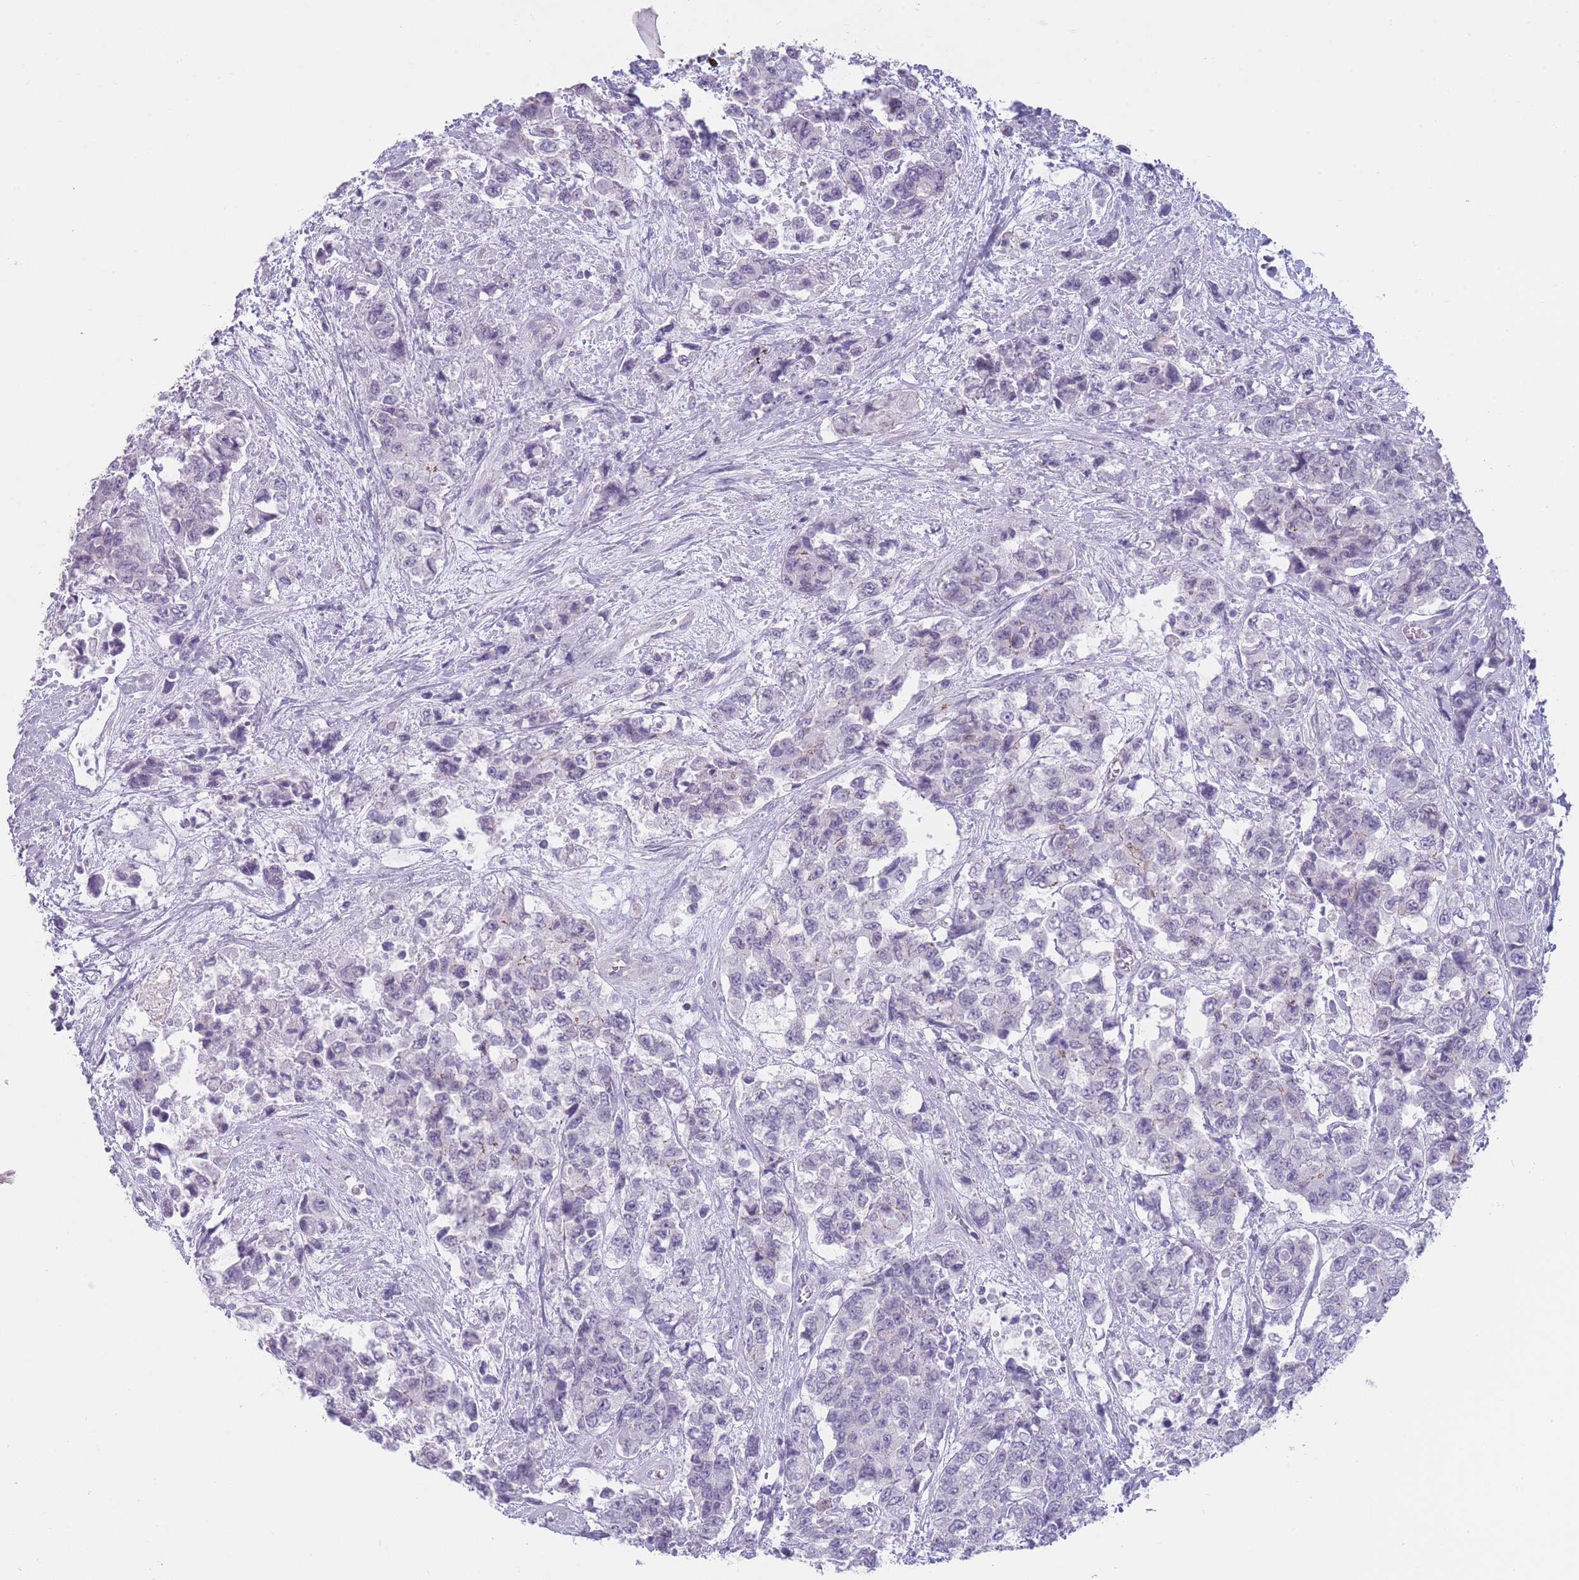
{"staining": {"intensity": "negative", "quantity": "none", "location": "none"}, "tissue": "urothelial cancer", "cell_type": "Tumor cells", "image_type": "cancer", "snomed": [{"axis": "morphology", "description": "Urothelial carcinoma, High grade"}, {"axis": "topography", "description": "Urinary bladder"}], "caption": "Protein analysis of urothelial cancer shows no significant expression in tumor cells. Brightfield microscopy of immunohistochemistry stained with DAB (brown) and hematoxylin (blue), captured at high magnification.", "gene": "DCANP1", "patient": {"sex": "female", "age": 78}}